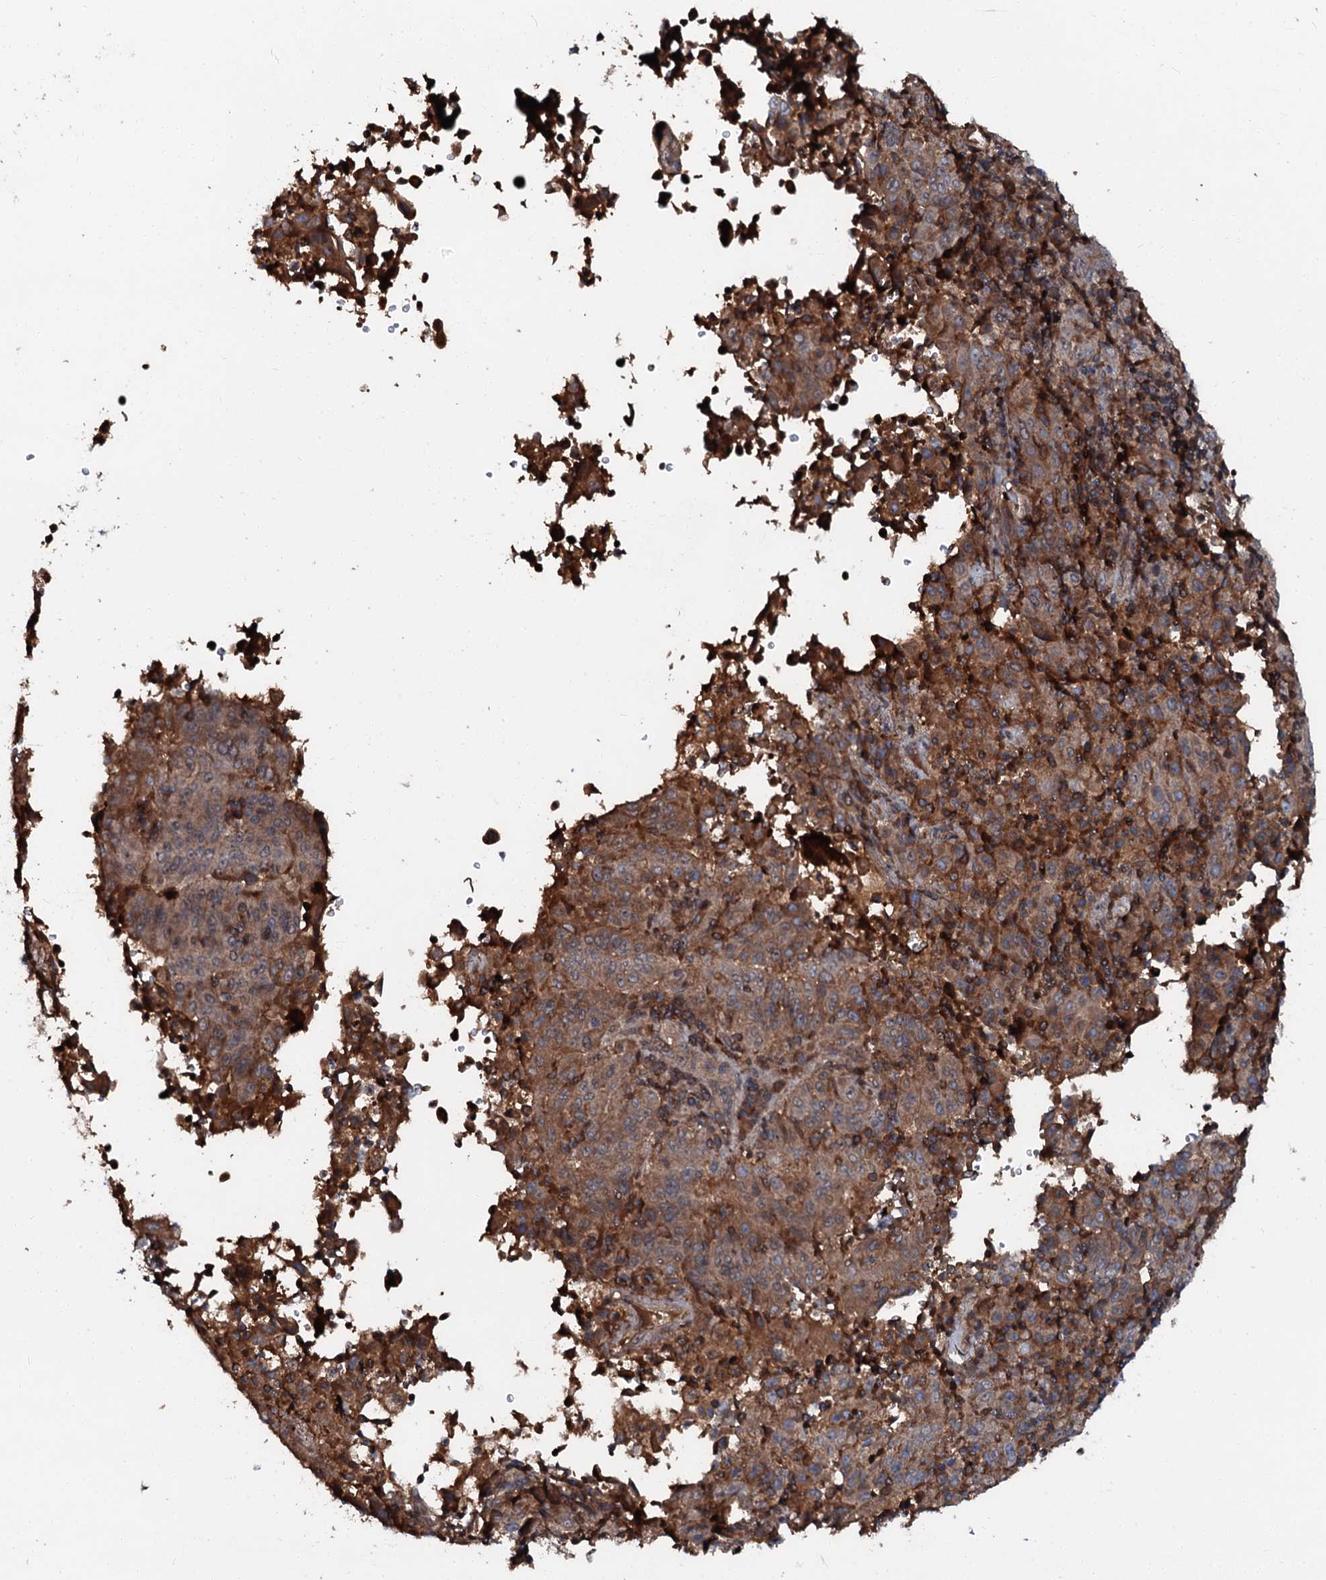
{"staining": {"intensity": "moderate", "quantity": ">75%", "location": "cytoplasmic/membranous"}, "tissue": "pancreatic cancer", "cell_type": "Tumor cells", "image_type": "cancer", "snomed": [{"axis": "morphology", "description": "Adenocarcinoma, NOS"}, {"axis": "topography", "description": "Pancreas"}], "caption": "About >75% of tumor cells in pancreatic cancer display moderate cytoplasmic/membranous protein positivity as visualized by brown immunohistochemical staining.", "gene": "N4BP1", "patient": {"sex": "male", "age": 51}}